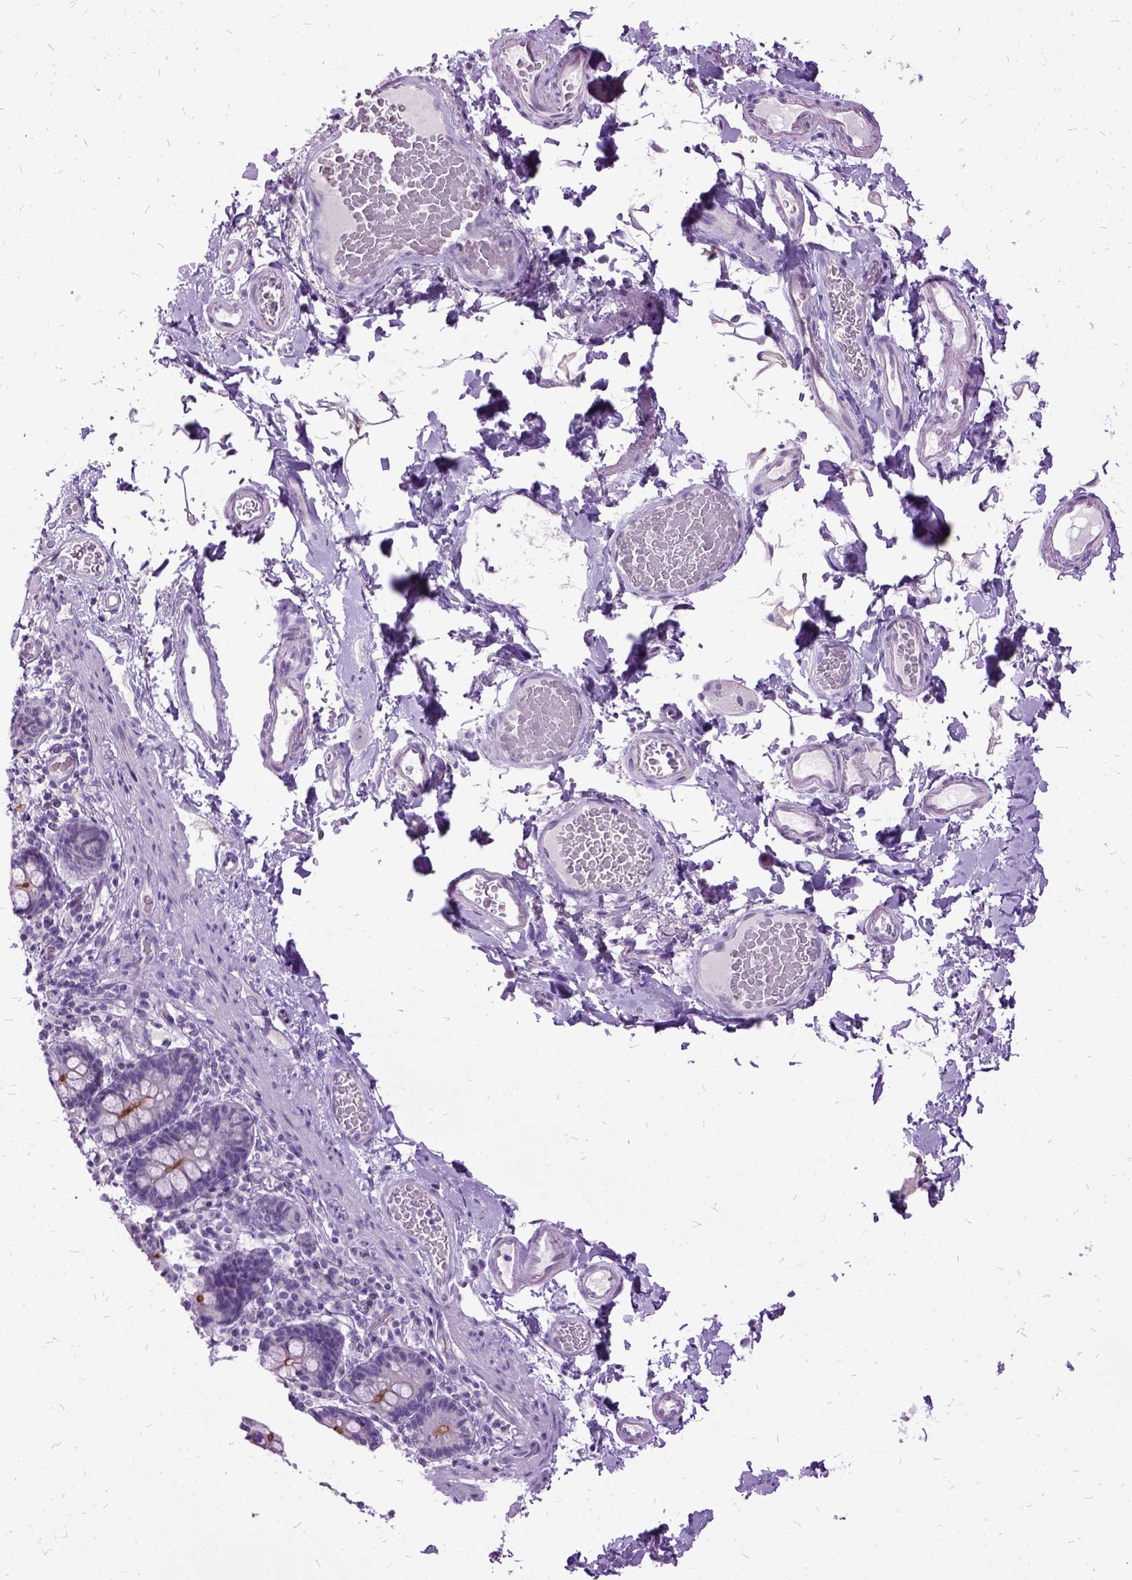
{"staining": {"intensity": "negative", "quantity": "none", "location": "none"}, "tissue": "smooth muscle", "cell_type": "Smooth muscle cells", "image_type": "normal", "snomed": [{"axis": "morphology", "description": "Normal tissue, NOS"}, {"axis": "topography", "description": "Smooth muscle"}, {"axis": "topography", "description": "Colon"}], "caption": "DAB (3,3'-diaminobenzidine) immunohistochemical staining of unremarkable human smooth muscle exhibits no significant expression in smooth muscle cells. Brightfield microscopy of immunohistochemistry (IHC) stained with DAB (3,3'-diaminobenzidine) (brown) and hematoxylin (blue), captured at high magnification.", "gene": "MME", "patient": {"sex": "male", "age": 73}}